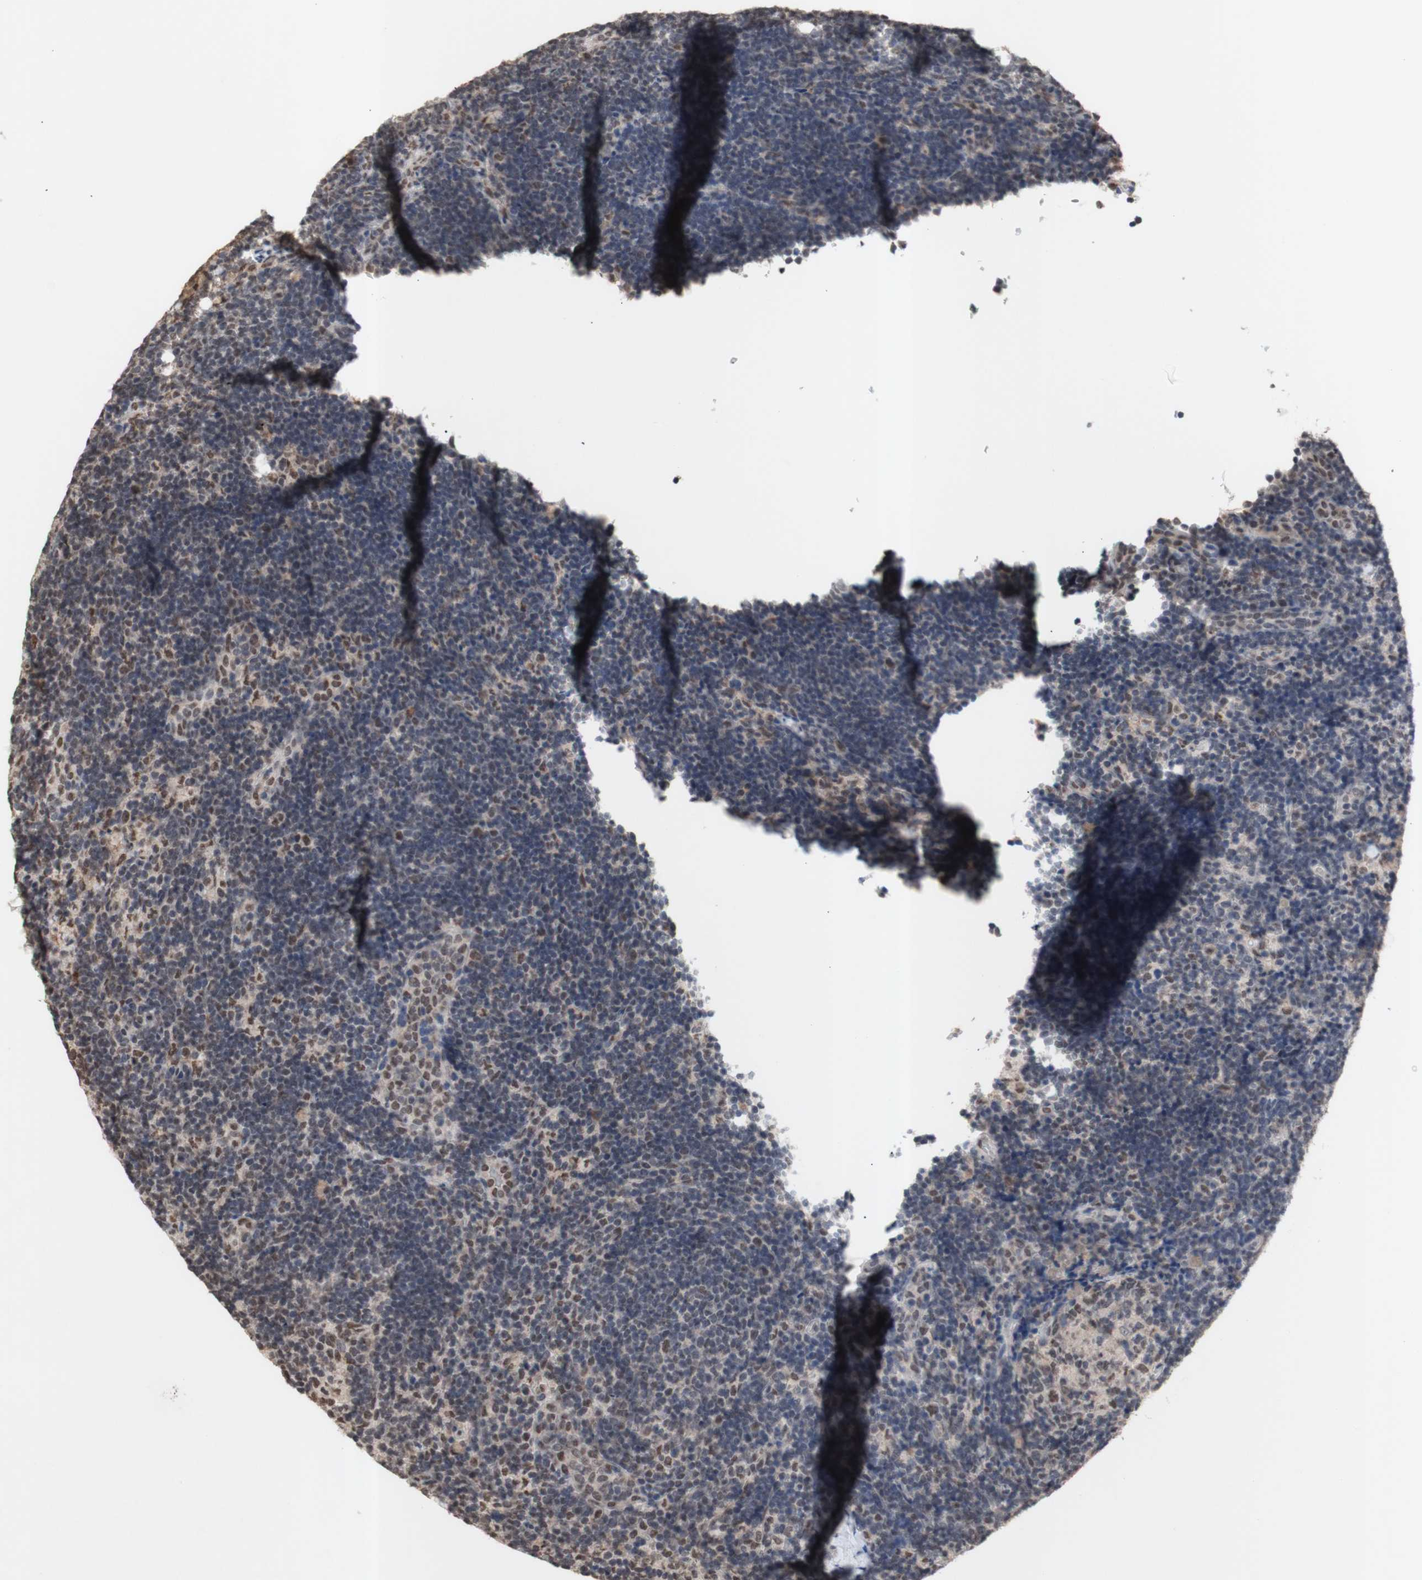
{"staining": {"intensity": "moderate", "quantity": ">75%", "location": "nuclear"}, "tissue": "lymph node", "cell_type": "Germinal center cells", "image_type": "normal", "snomed": [{"axis": "morphology", "description": "Normal tissue, NOS"}, {"axis": "topography", "description": "Lymph node"}], "caption": "Immunohistochemistry (IHC) (DAB (3,3'-diaminobenzidine)) staining of benign human lymph node reveals moderate nuclear protein expression in approximately >75% of germinal center cells. The protein of interest is stained brown, and the nuclei are stained in blue (DAB IHC with brightfield microscopy, high magnification).", "gene": "SFPQ", "patient": {"sex": "female", "age": 14}}